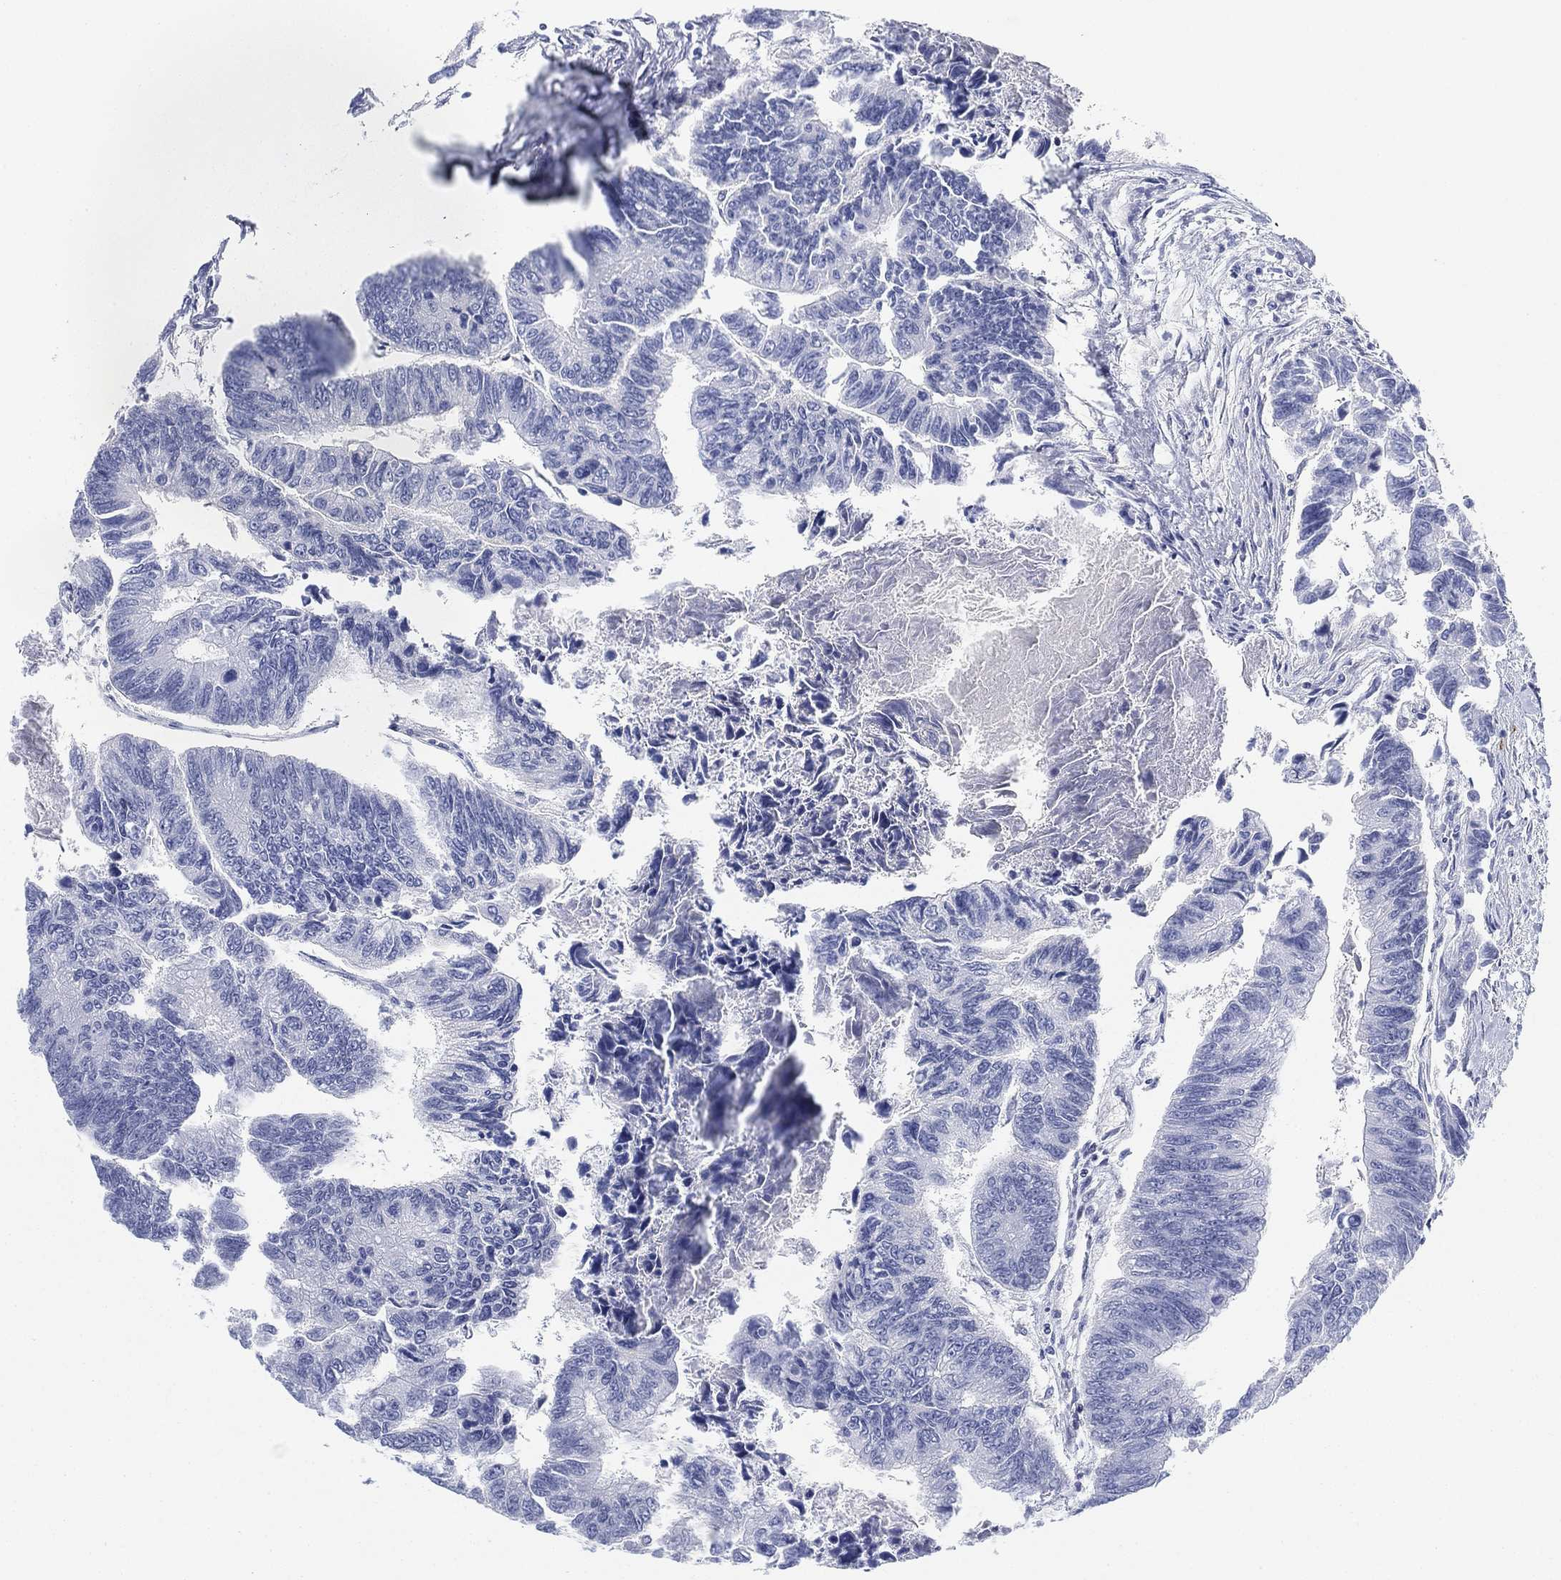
{"staining": {"intensity": "negative", "quantity": "none", "location": "none"}, "tissue": "colorectal cancer", "cell_type": "Tumor cells", "image_type": "cancer", "snomed": [{"axis": "morphology", "description": "Adenocarcinoma, NOS"}, {"axis": "topography", "description": "Colon"}], "caption": "Immunohistochemistry (IHC) of colorectal cancer shows no staining in tumor cells.", "gene": "GCNA", "patient": {"sex": "female", "age": 65}}